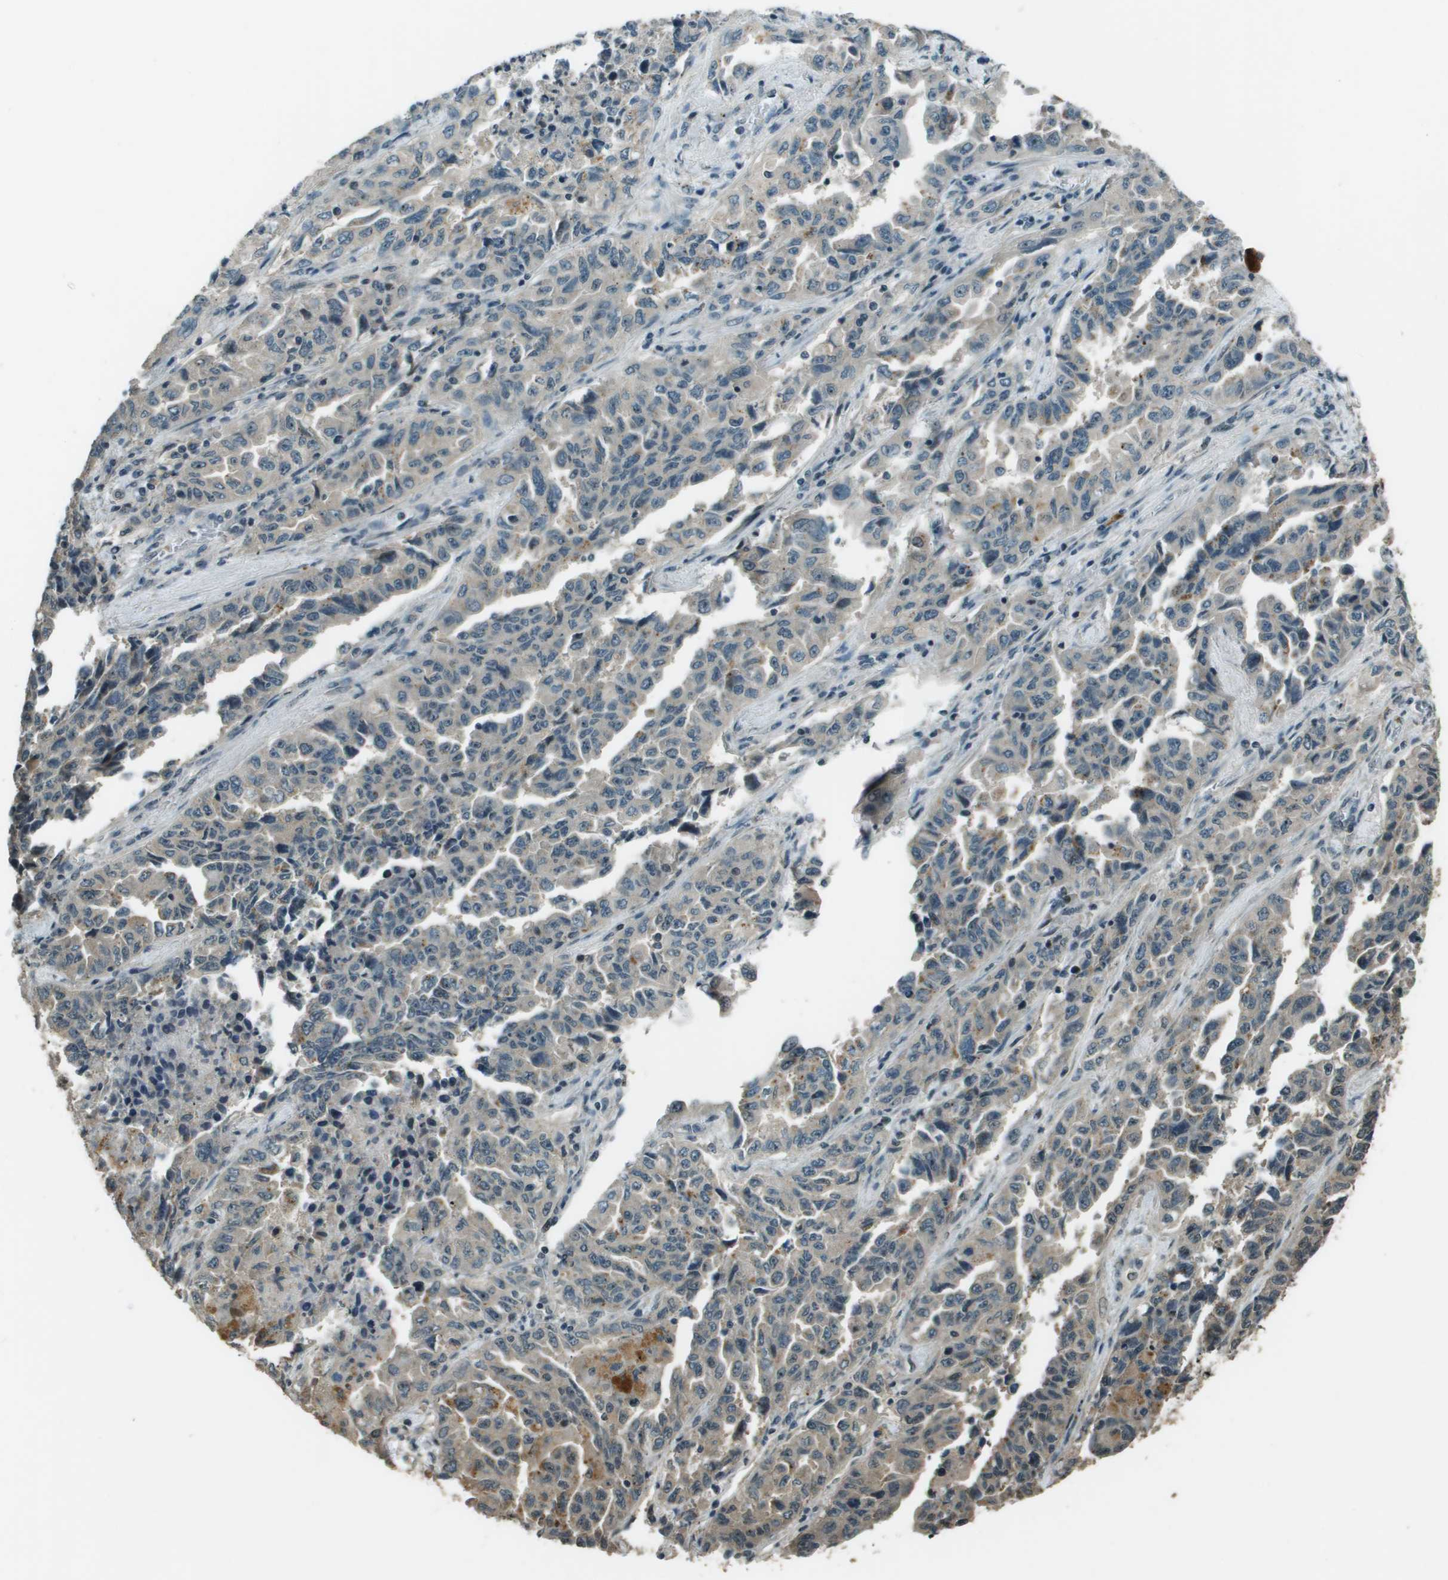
{"staining": {"intensity": "moderate", "quantity": "<25%", "location": "cytoplasmic/membranous"}, "tissue": "lung cancer", "cell_type": "Tumor cells", "image_type": "cancer", "snomed": [{"axis": "morphology", "description": "Adenocarcinoma, NOS"}, {"axis": "topography", "description": "Lung"}], "caption": "This is a micrograph of immunohistochemistry staining of adenocarcinoma (lung), which shows moderate expression in the cytoplasmic/membranous of tumor cells.", "gene": "SDC3", "patient": {"sex": "female", "age": 51}}